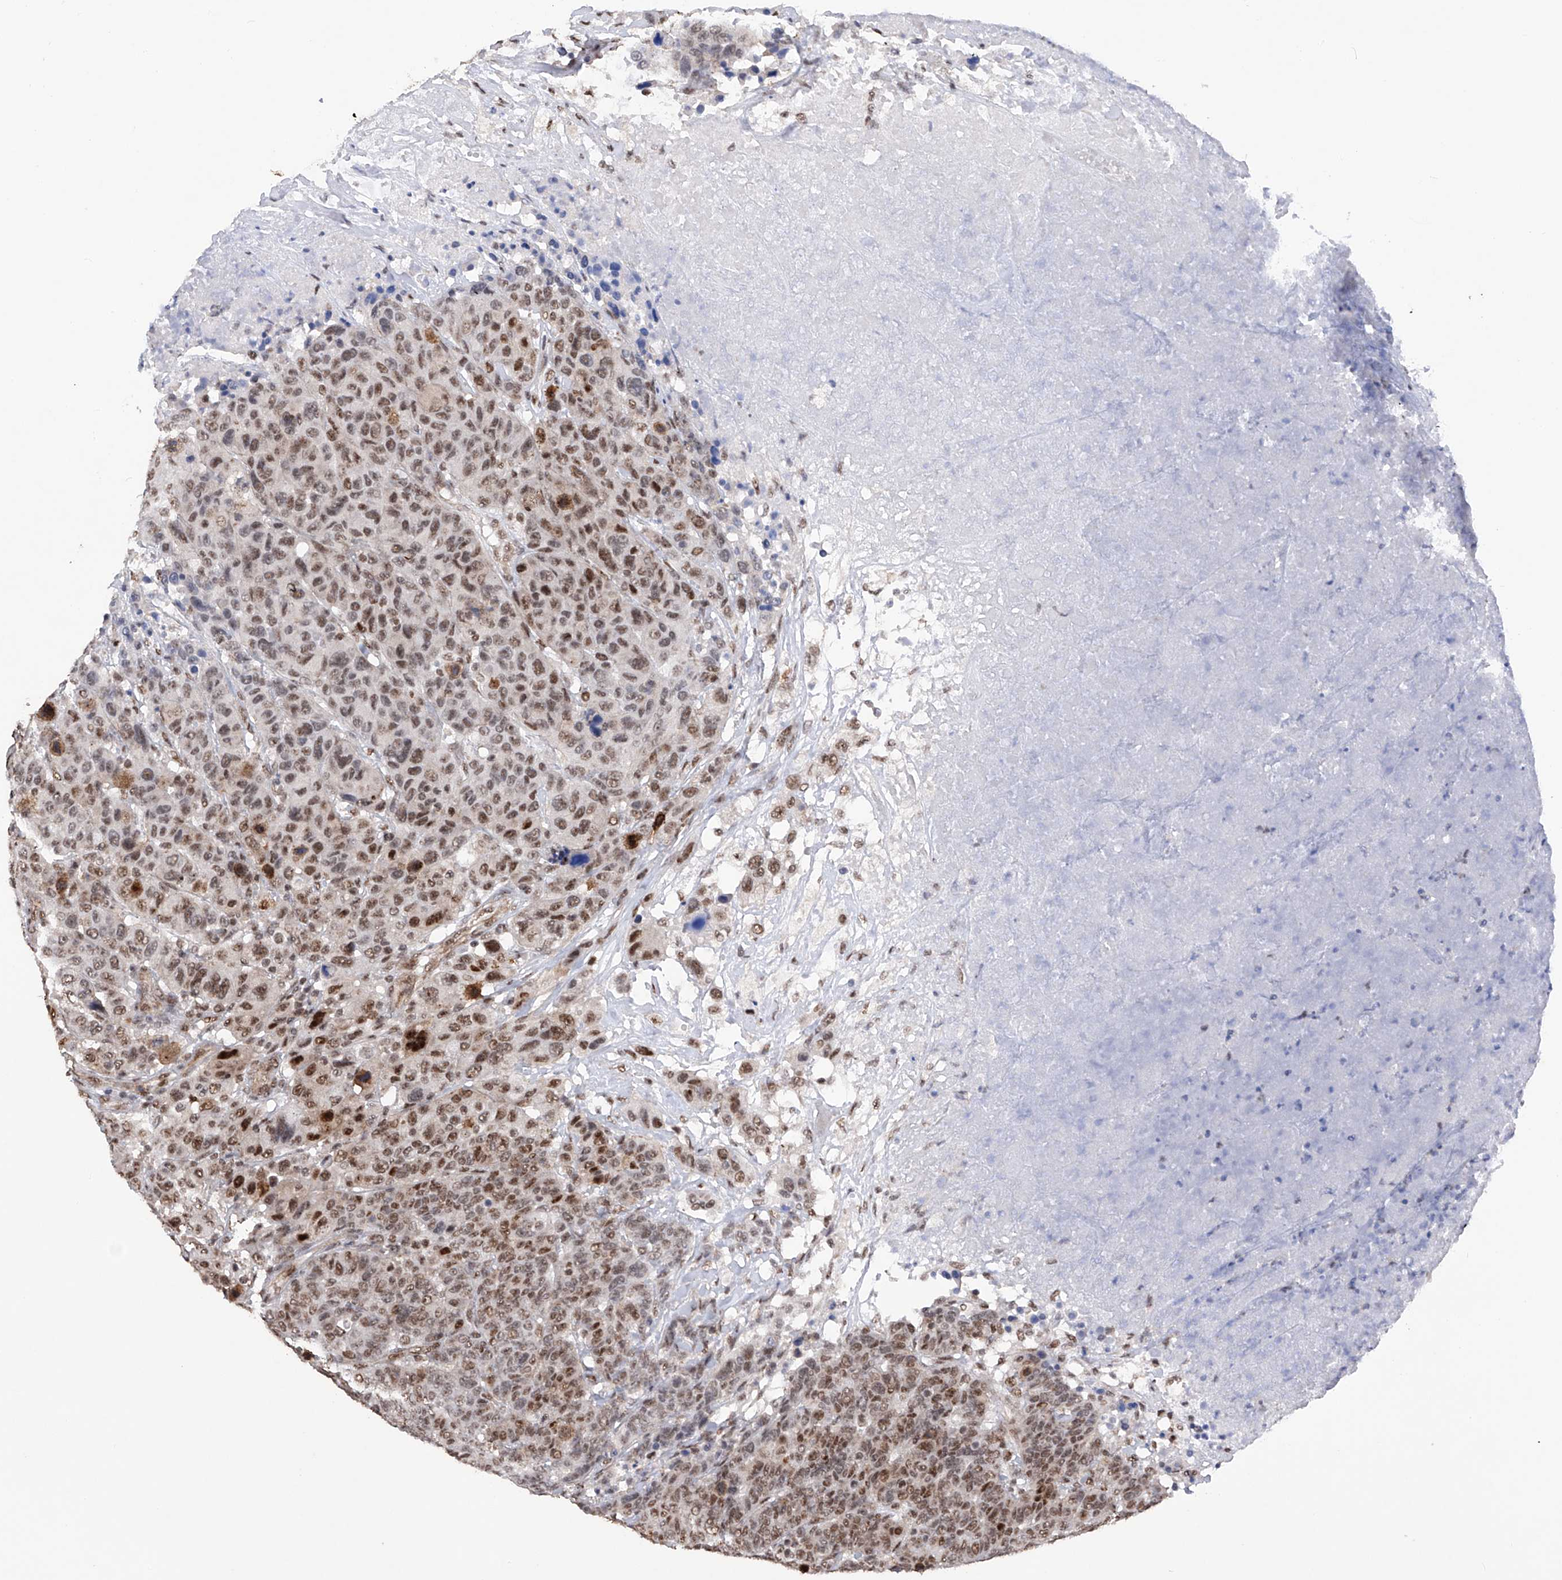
{"staining": {"intensity": "moderate", "quantity": ">75%", "location": "nuclear"}, "tissue": "breast cancer", "cell_type": "Tumor cells", "image_type": "cancer", "snomed": [{"axis": "morphology", "description": "Duct carcinoma"}, {"axis": "topography", "description": "Breast"}], "caption": "Immunohistochemical staining of human invasive ductal carcinoma (breast) exhibits medium levels of moderate nuclear protein expression in about >75% of tumor cells.", "gene": "NFATC4", "patient": {"sex": "female", "age": 37}}